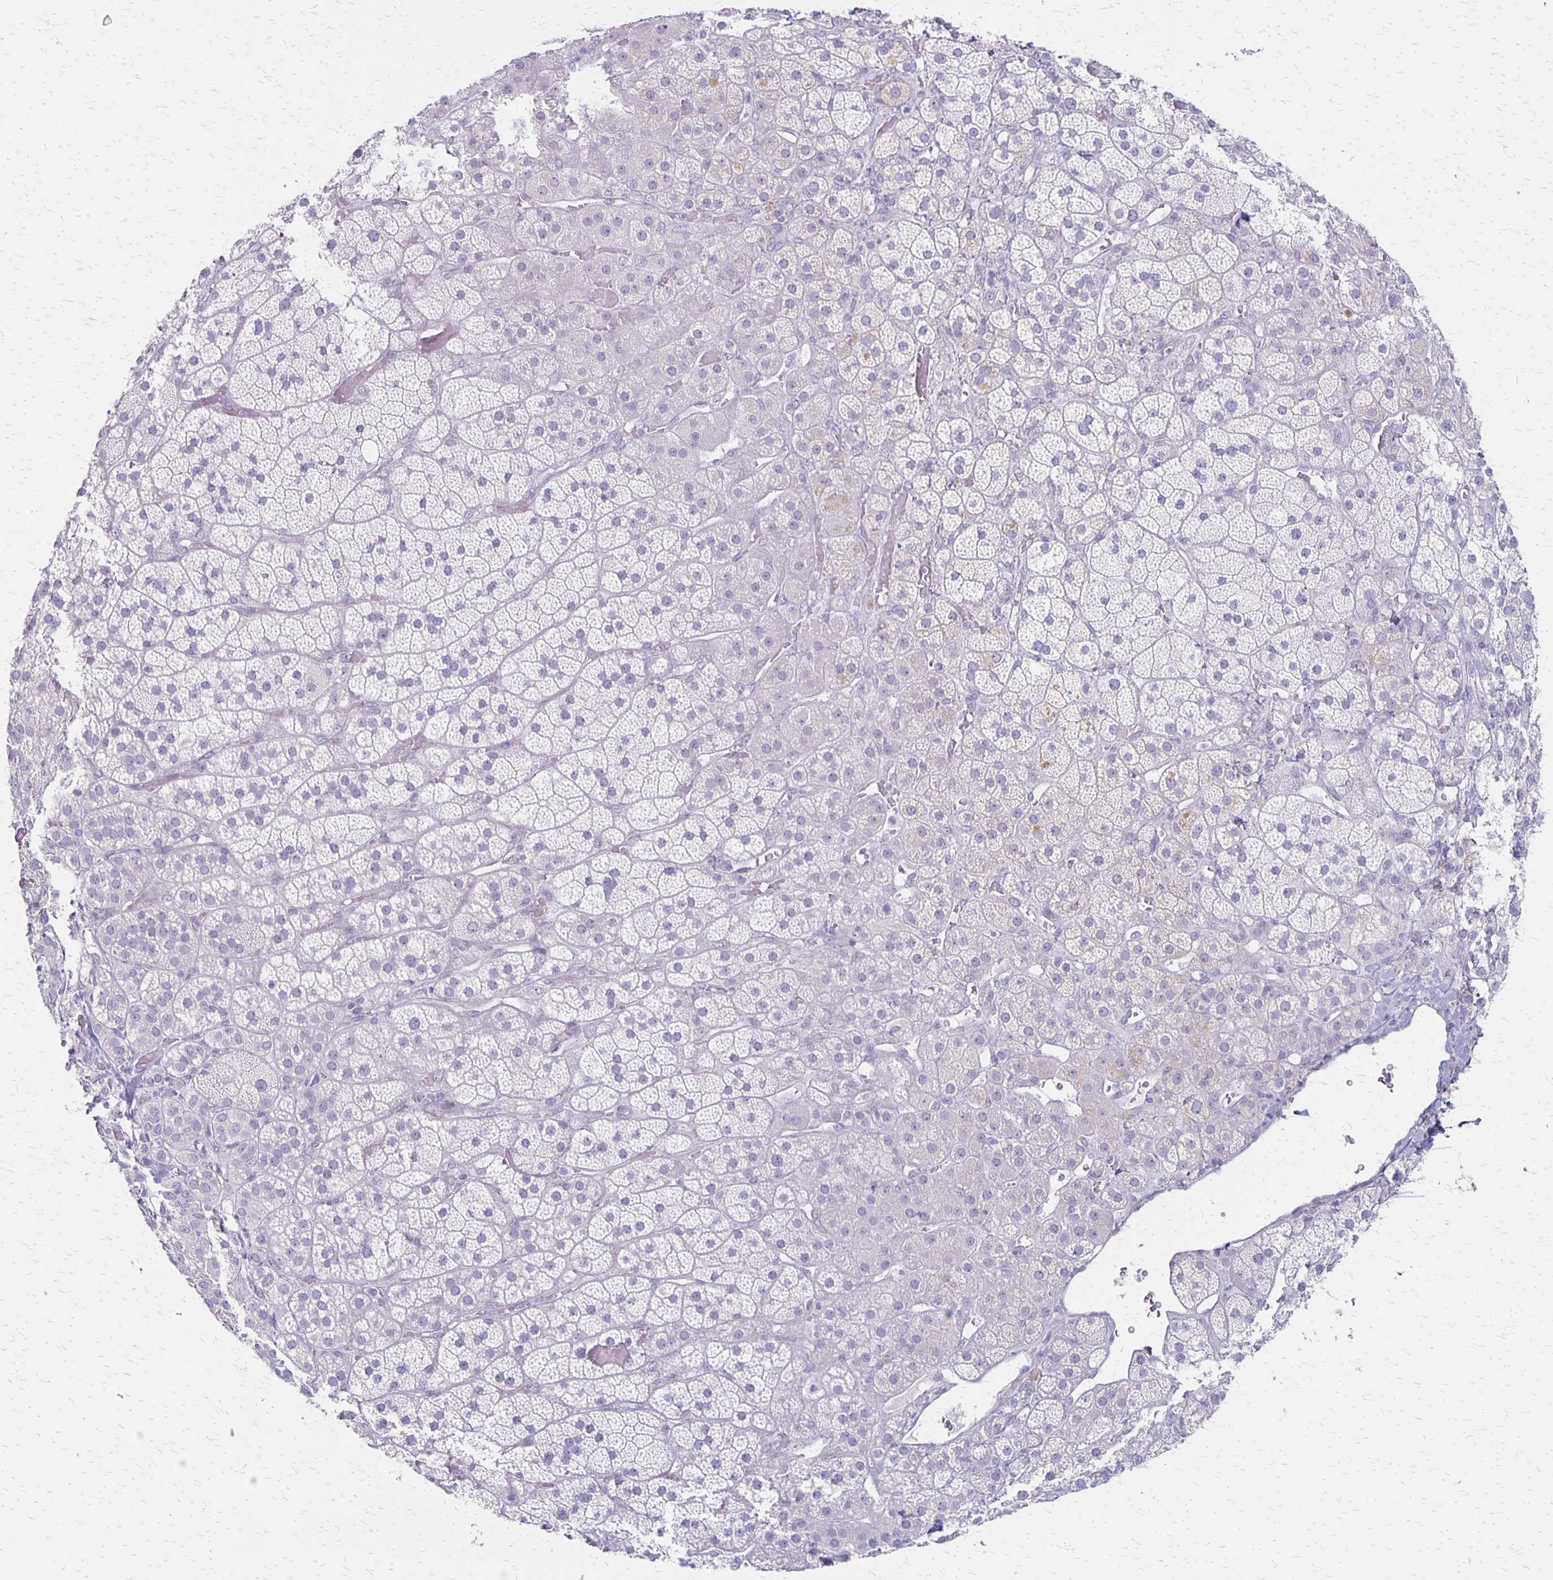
{"staining": {"intensity": "negative", "quantity": "none", "location": "none"}, "tissue": "adrenal gland", "cell_type": "Glandular cells", "image_type": "normal", "snomed": [{"axis": "morphology", "description": "Normal tissue, NOS"}, {"axis": "topography", "description": "Adrenal gland"}], "caption": "A photomicrograph of adrenal gland stained for a protein shows no brown staining in glandular cells.", "gene": "HOMER1", "patient": {"sex": "male", "age": 57}}